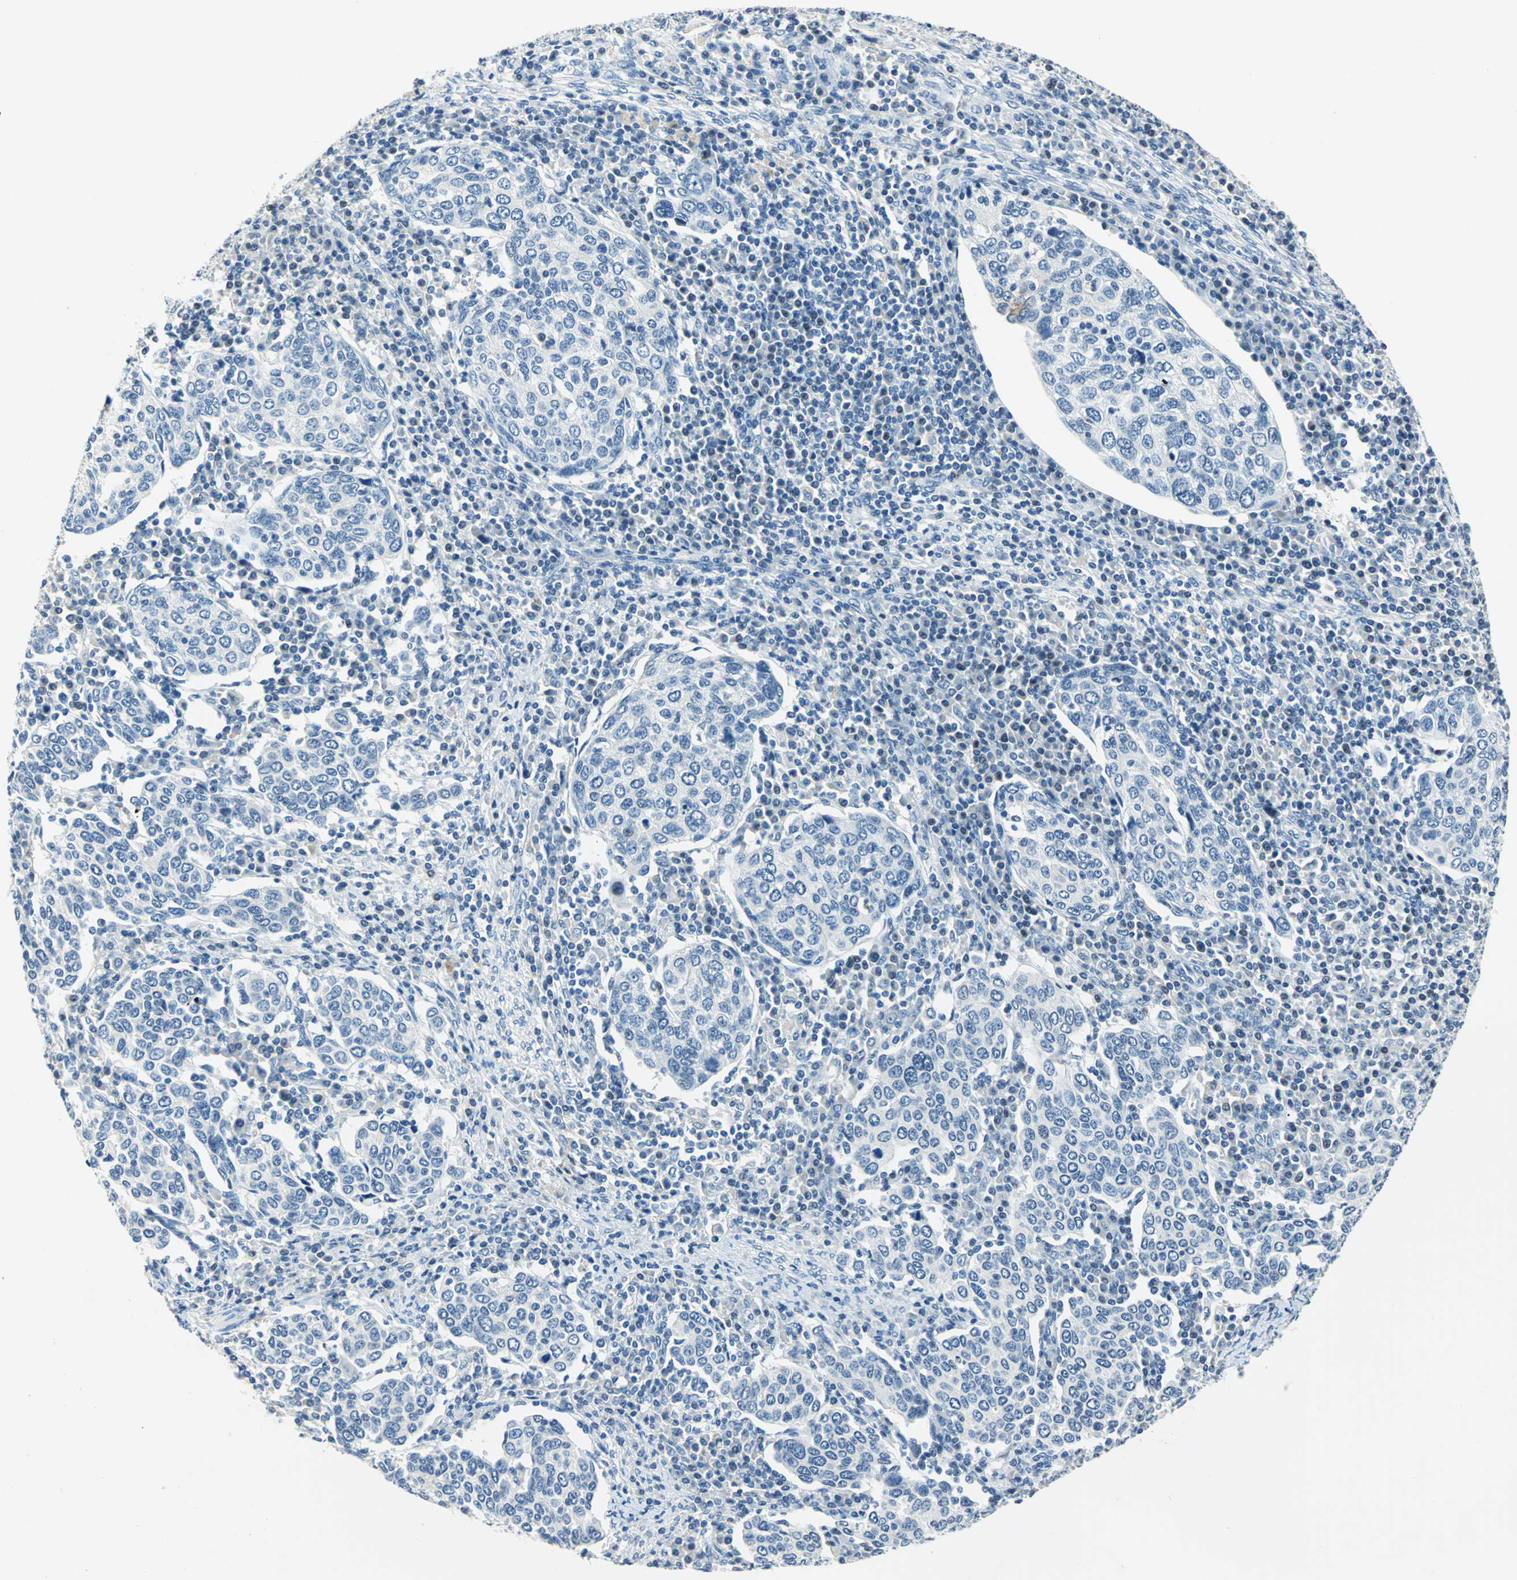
{"staining": {"intensity": "negative", "quantity": "none", "location": "none"}, "tissue": "cervical cancer", "cell_type": "Tumor cells", "image_type": "cancer", "snomed": [{"axis": "morphology", "description": "Squamous cell carcinoma, NOS"}, {"axis": "topography", "description": "Cervix"}], "caption": "High magnification brightfield microscopy of cervical squamous cell carcinoma stained with DAB (brown) and counterstained with hematoxylin (blue): tumor cells show no significant staining.", "gene": "RAD17", "patient": {"sex": "female", "age": 40}}